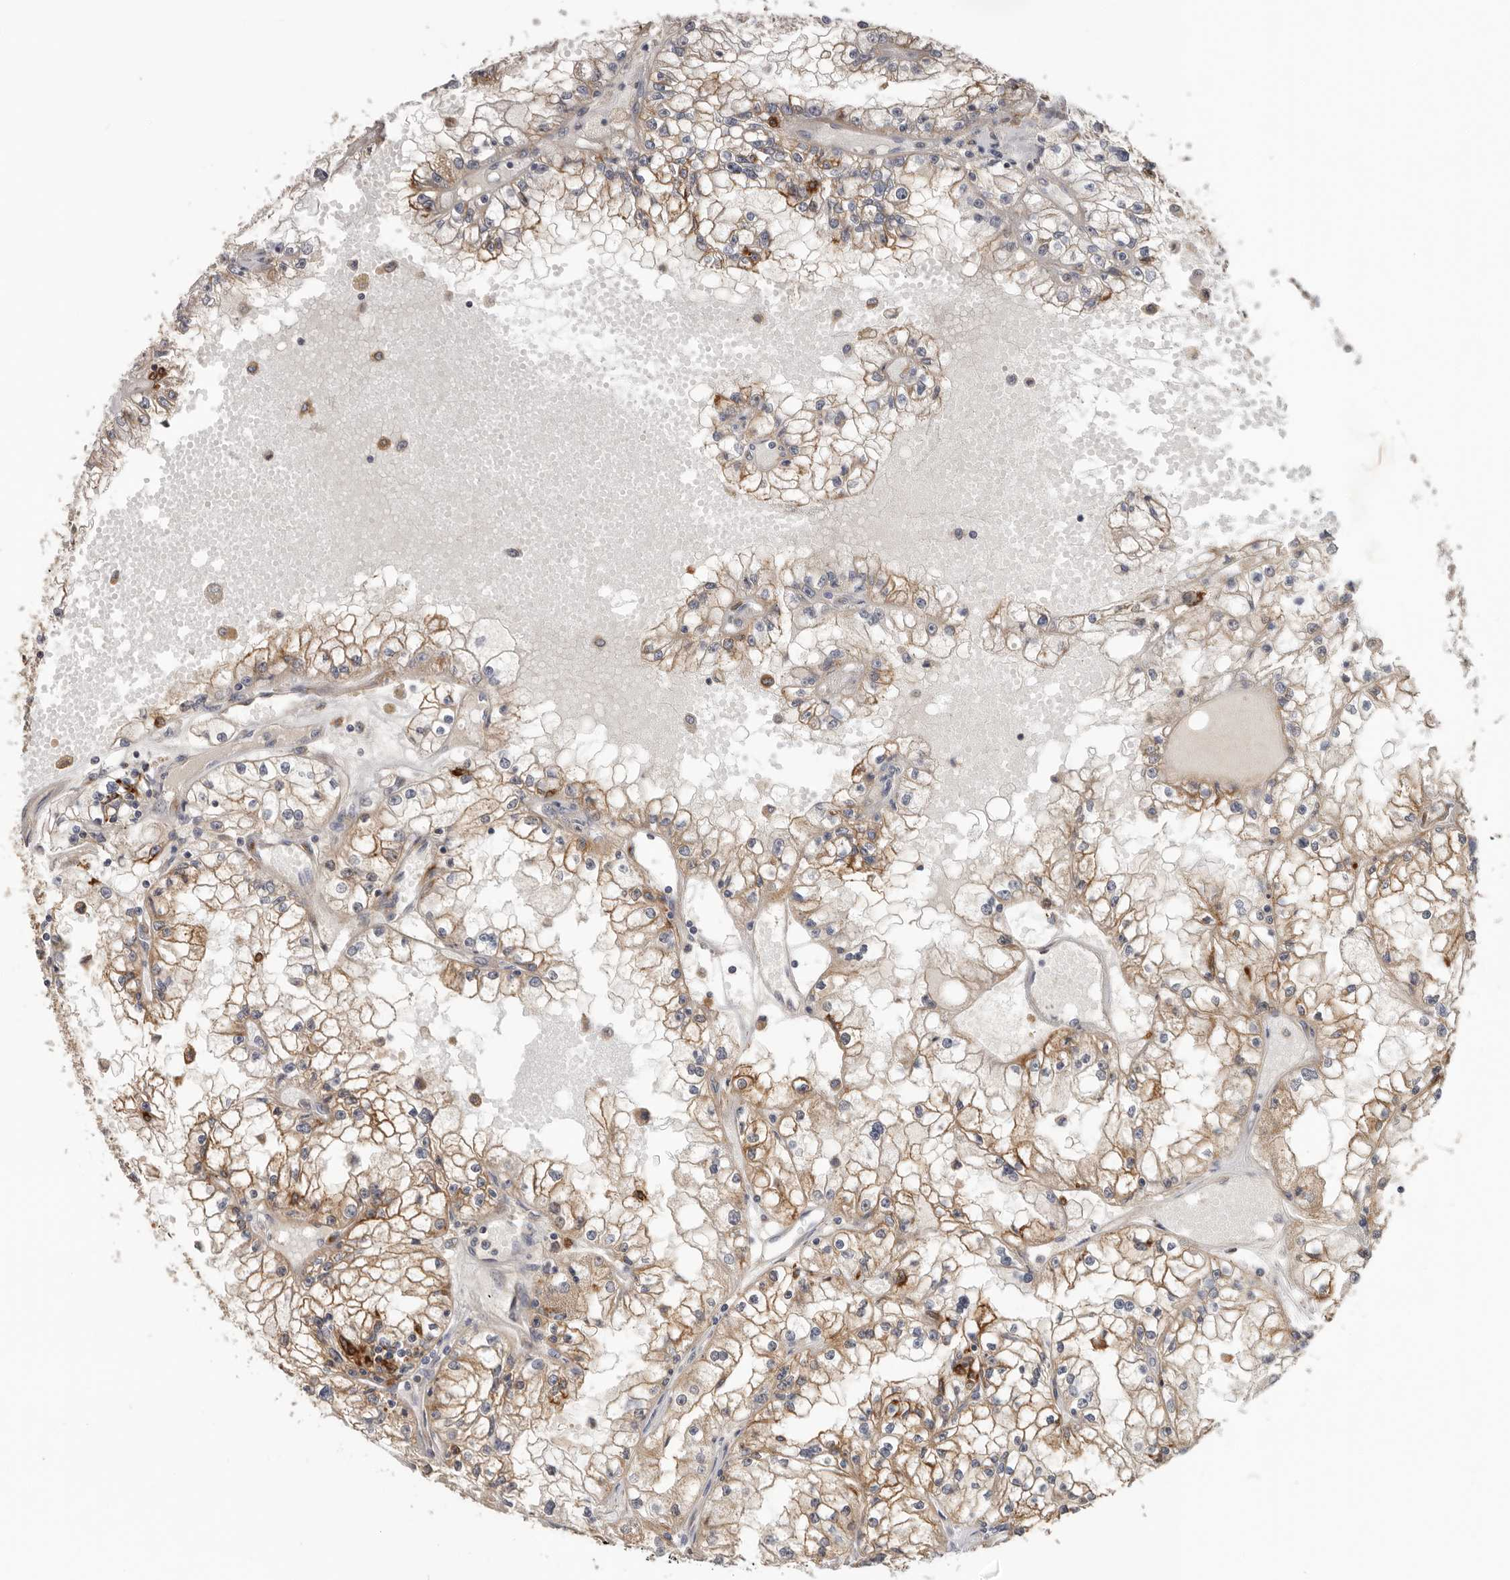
{"staining": {"intensity": "moderate", "quantity": ">75%", "location": "cytoplasmic/membranous"}, "tissue": "renal cancer", "cell_type": "Tumor cells", "image_type": "cancer", "snomed": [{"axis": "morphology", "description": "Adenocarcinoma, NOS"}, {"axis": "topography", "description": "Kidney"}], "caption": "Immunohistochemical staining of human renal cancer (adenocarcinoma) displays moderate cytoplasmic/membranous protein expression in approximately >75% of tumor cells.", "gene": "TFRC", "patient": {"sex": "male", "age": 56}}